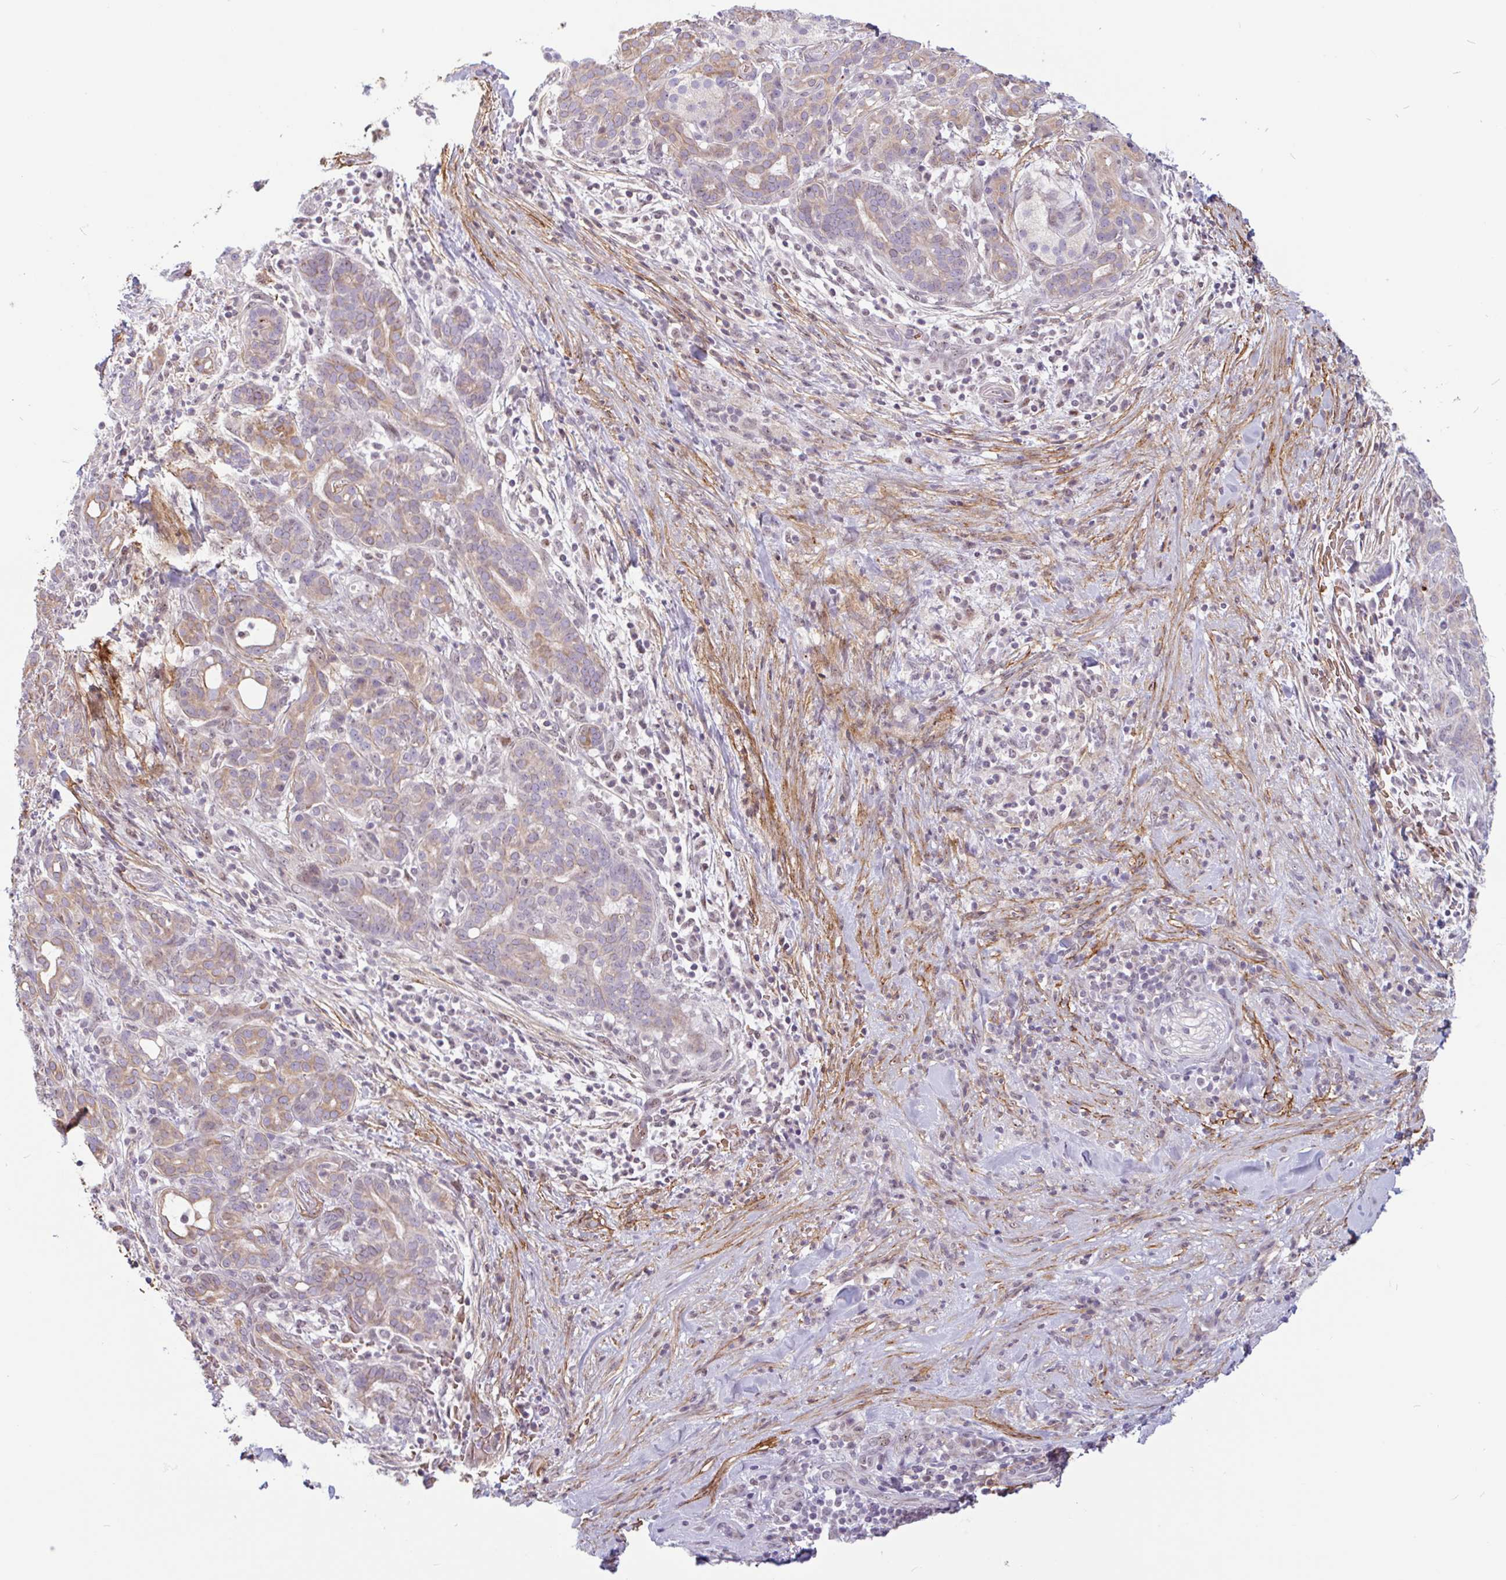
{"staining": {"intensity": "weak", "quantity": "25%-75%", "location": "cytoplasmic/membranous"}, "tissue": "pancreatic cancer", "cell_type": "Tumor cells", "image_type": "cancer", "snomed": [{"axis": "morphology", "description": "Adenocarcinoma, NOS"}, {"axis": "topography", "description": "Pancreas"}], "caption": "Pancreatic cancer (adenocarcinoma) was stained to show a protein in brown. There is low levels of weak cytoplasmic/membranous positivity in approximately 25%-75% of tumor cells.", "gene": "TMEM119", "patient": {"sex": "male", "age": 44}}